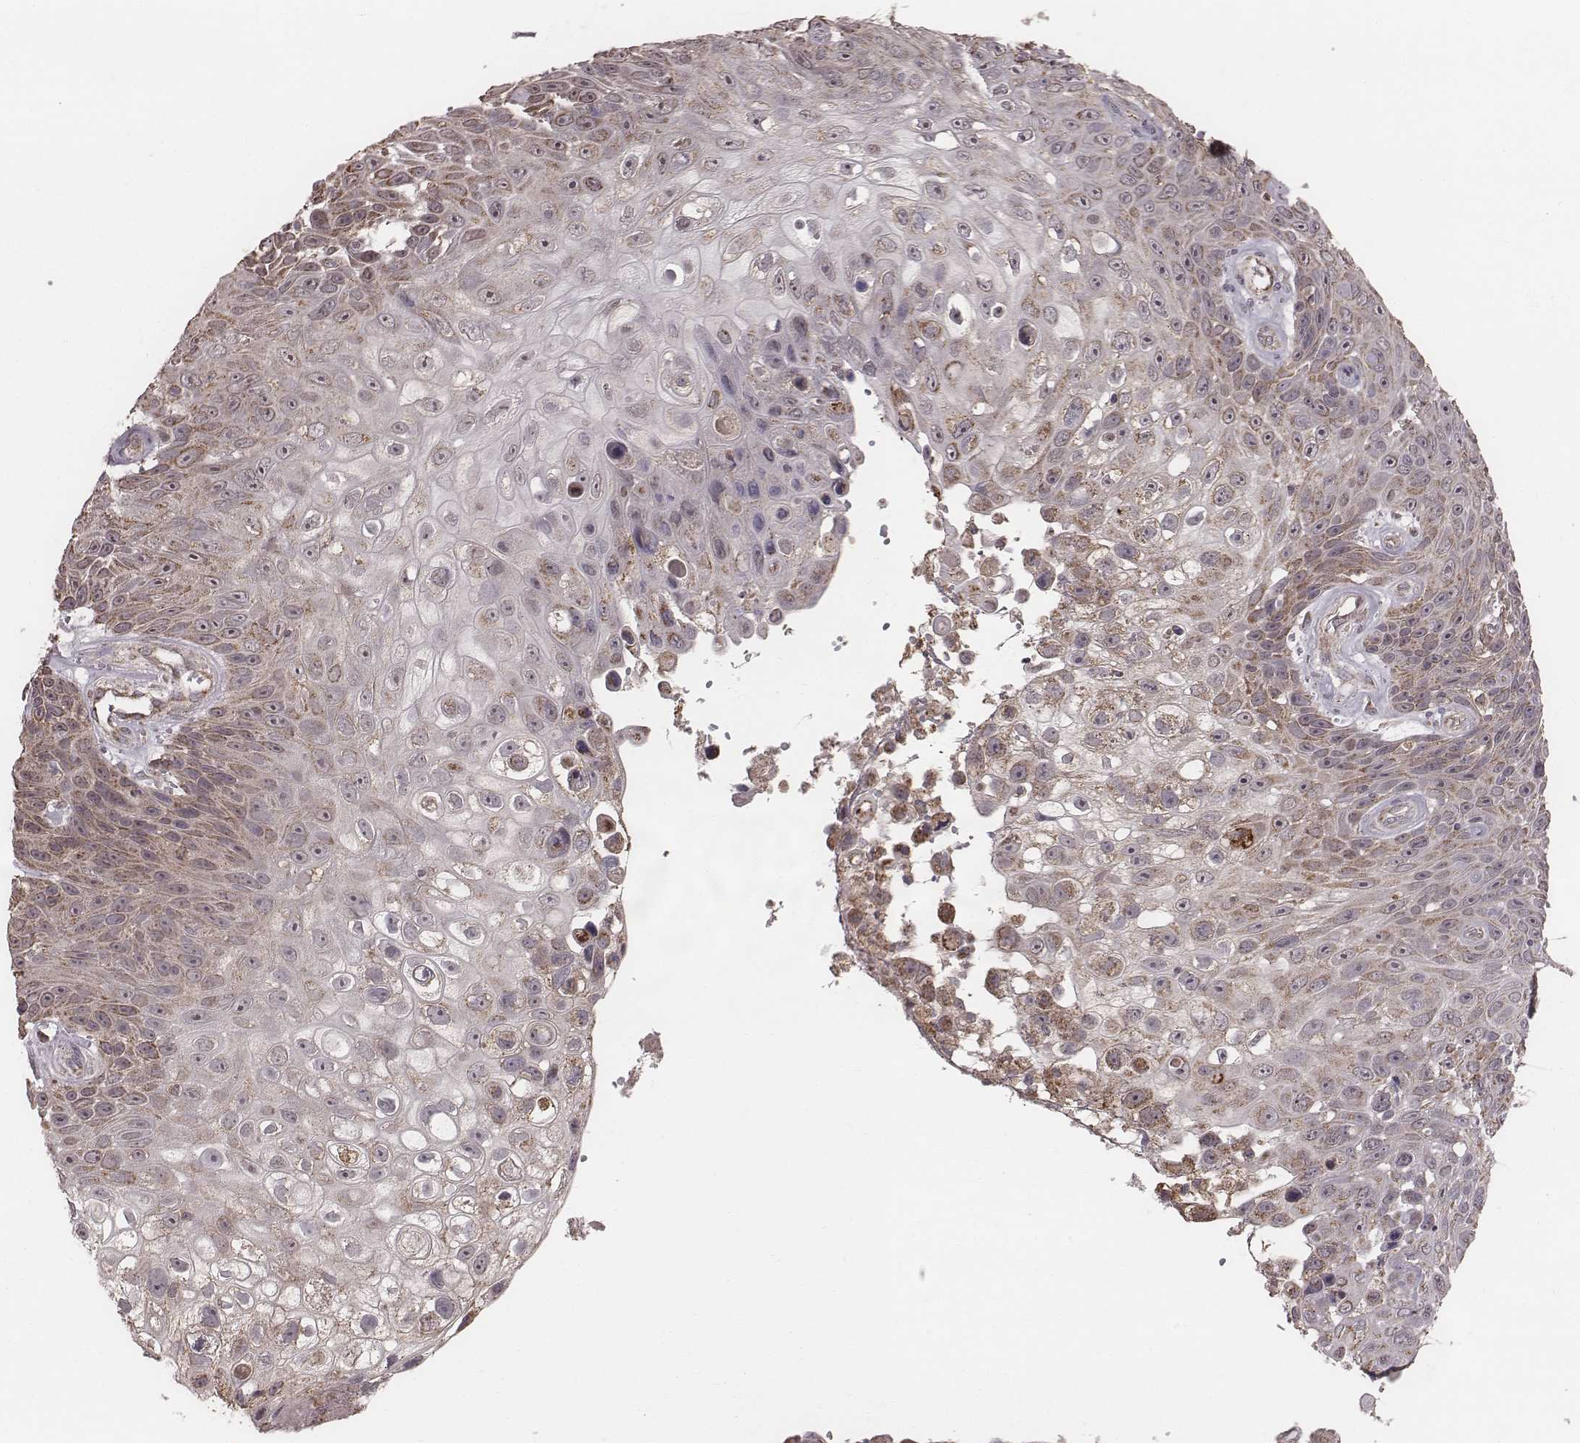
{"staining": {"intensity": "moderate", "quantity": ">75%", "location": "cytoplasmic/membranous"}, "tissue": "skin cancer", "cell_type": "Tumor cells", "image_type": "cancer", "snomed": [{"axis": "morphology", "description": "Squamous cell carcinoma, NOS"}, {"axis": "topography", "description": "Skin"}], "caption": "High-magnification brightfield microscopy of skin squamous cell carcinoma stained with DAB (3,3'-diaminobenzidine) (brown) and counterstained with hematoxylin (blue). tumor cells exhibit moderate cytoplasmic/membranous staining is identified in about>75% of cells. (IHC, brightfield microscopy, high magnification).", "gene": "PDCD2L", "patient": {"sex": "male", "age": 82}}